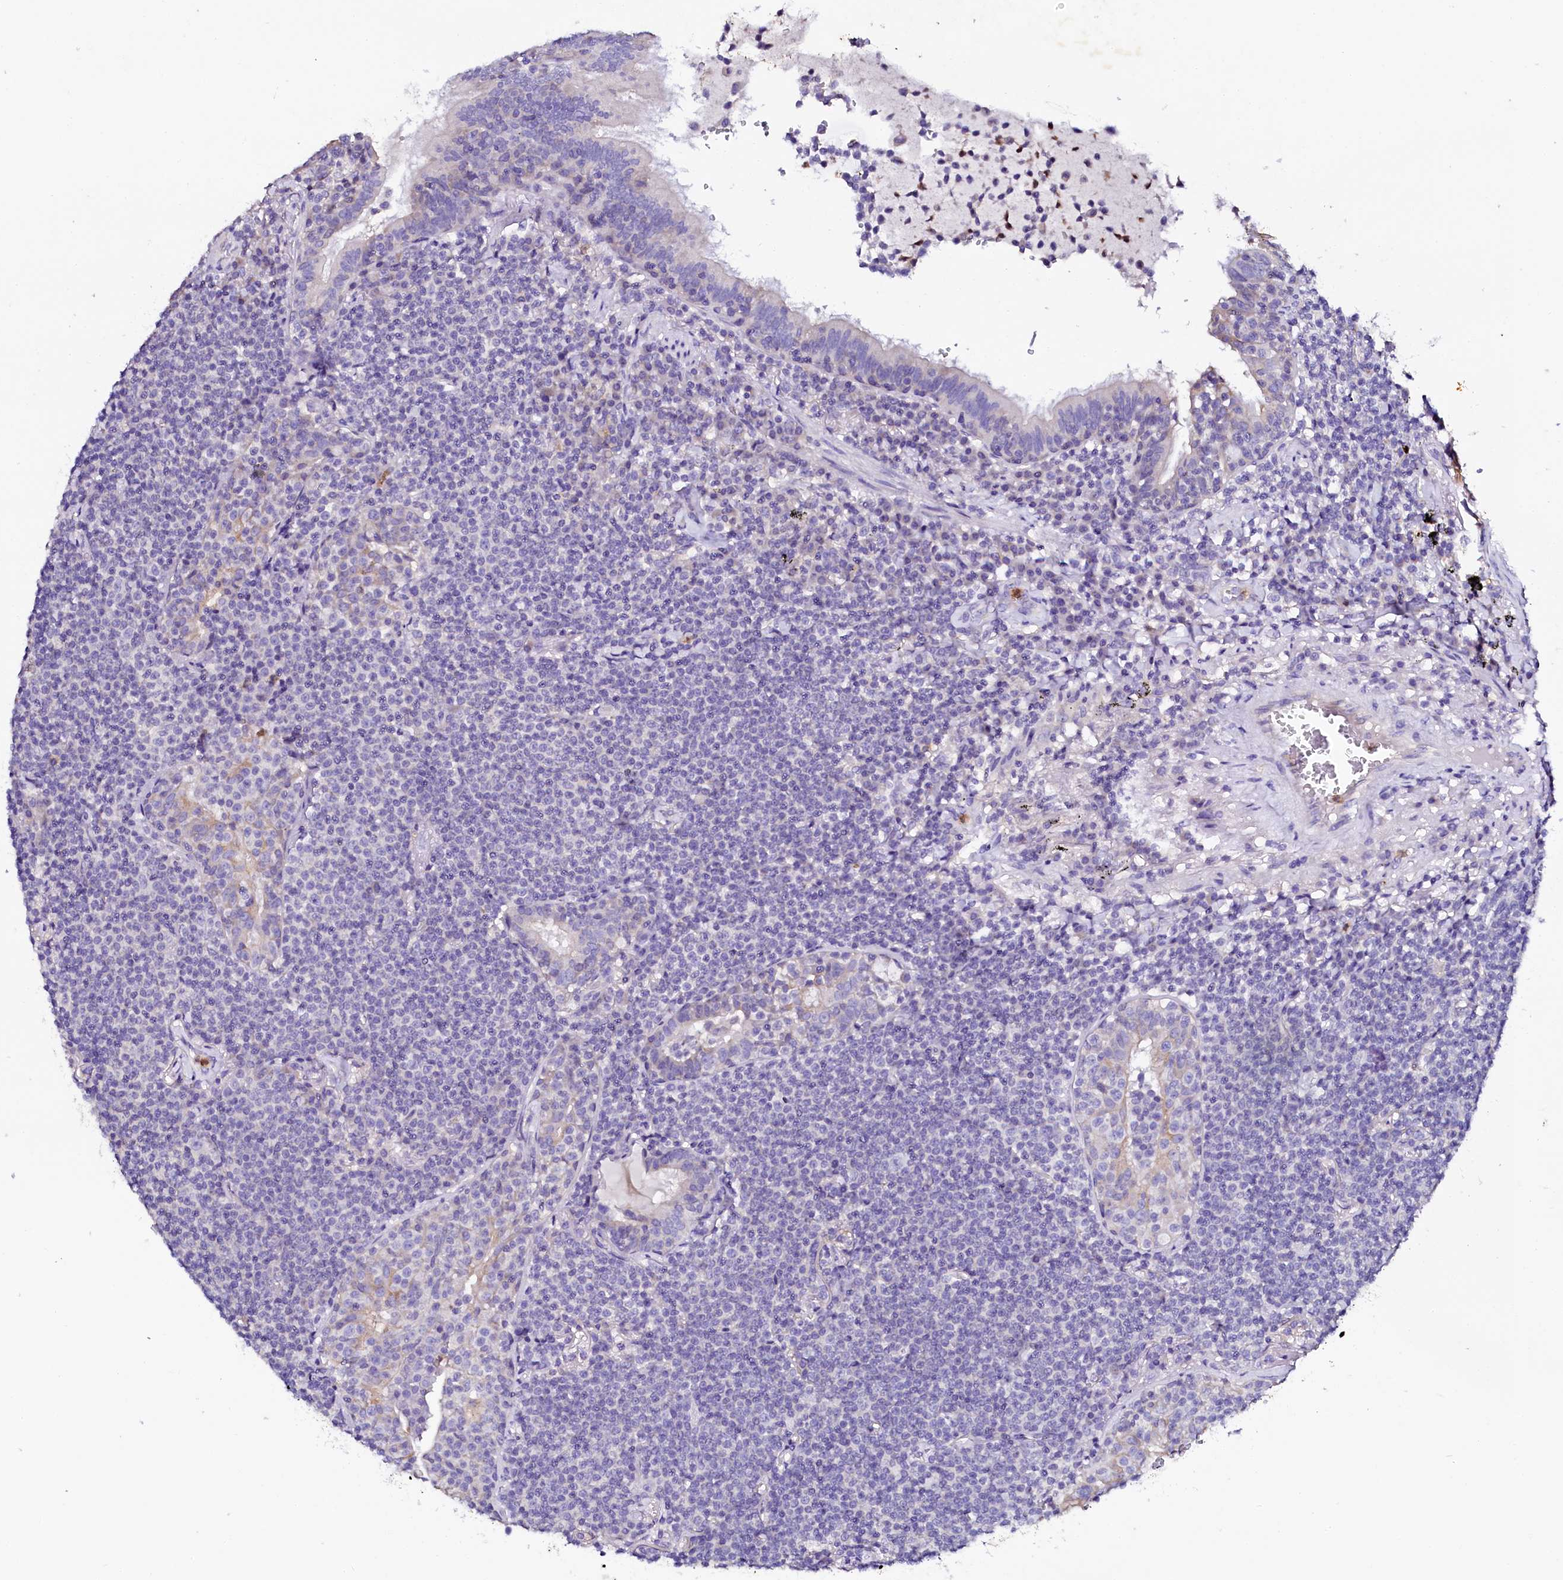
{"staining": {"intensity": "negative", "quantity": "none", "location": "none"}, "tissue": "lymphoma", "cell_type": "Tumor cells", "image_type": "cancer", "snomed": [{"axis": "morphology", "description": "Malignant lymphoma, non-Hodgkin's type, Low grade"}, {"axis": "topography", "description": "Lung"}], "caption": "High magnification brightfield microscopy of lymphoma stained with DAB (3,3'-diaminobenzidine) (brown) and counterstained with hematoxylin (blue): tumor cells show no significant expression. The staining is performed using DAB brown chromogen with nuclei counter-stained in using hematoxylin.", "gene": "NAA16", "patient": {"sex": "female", "age": 71}}